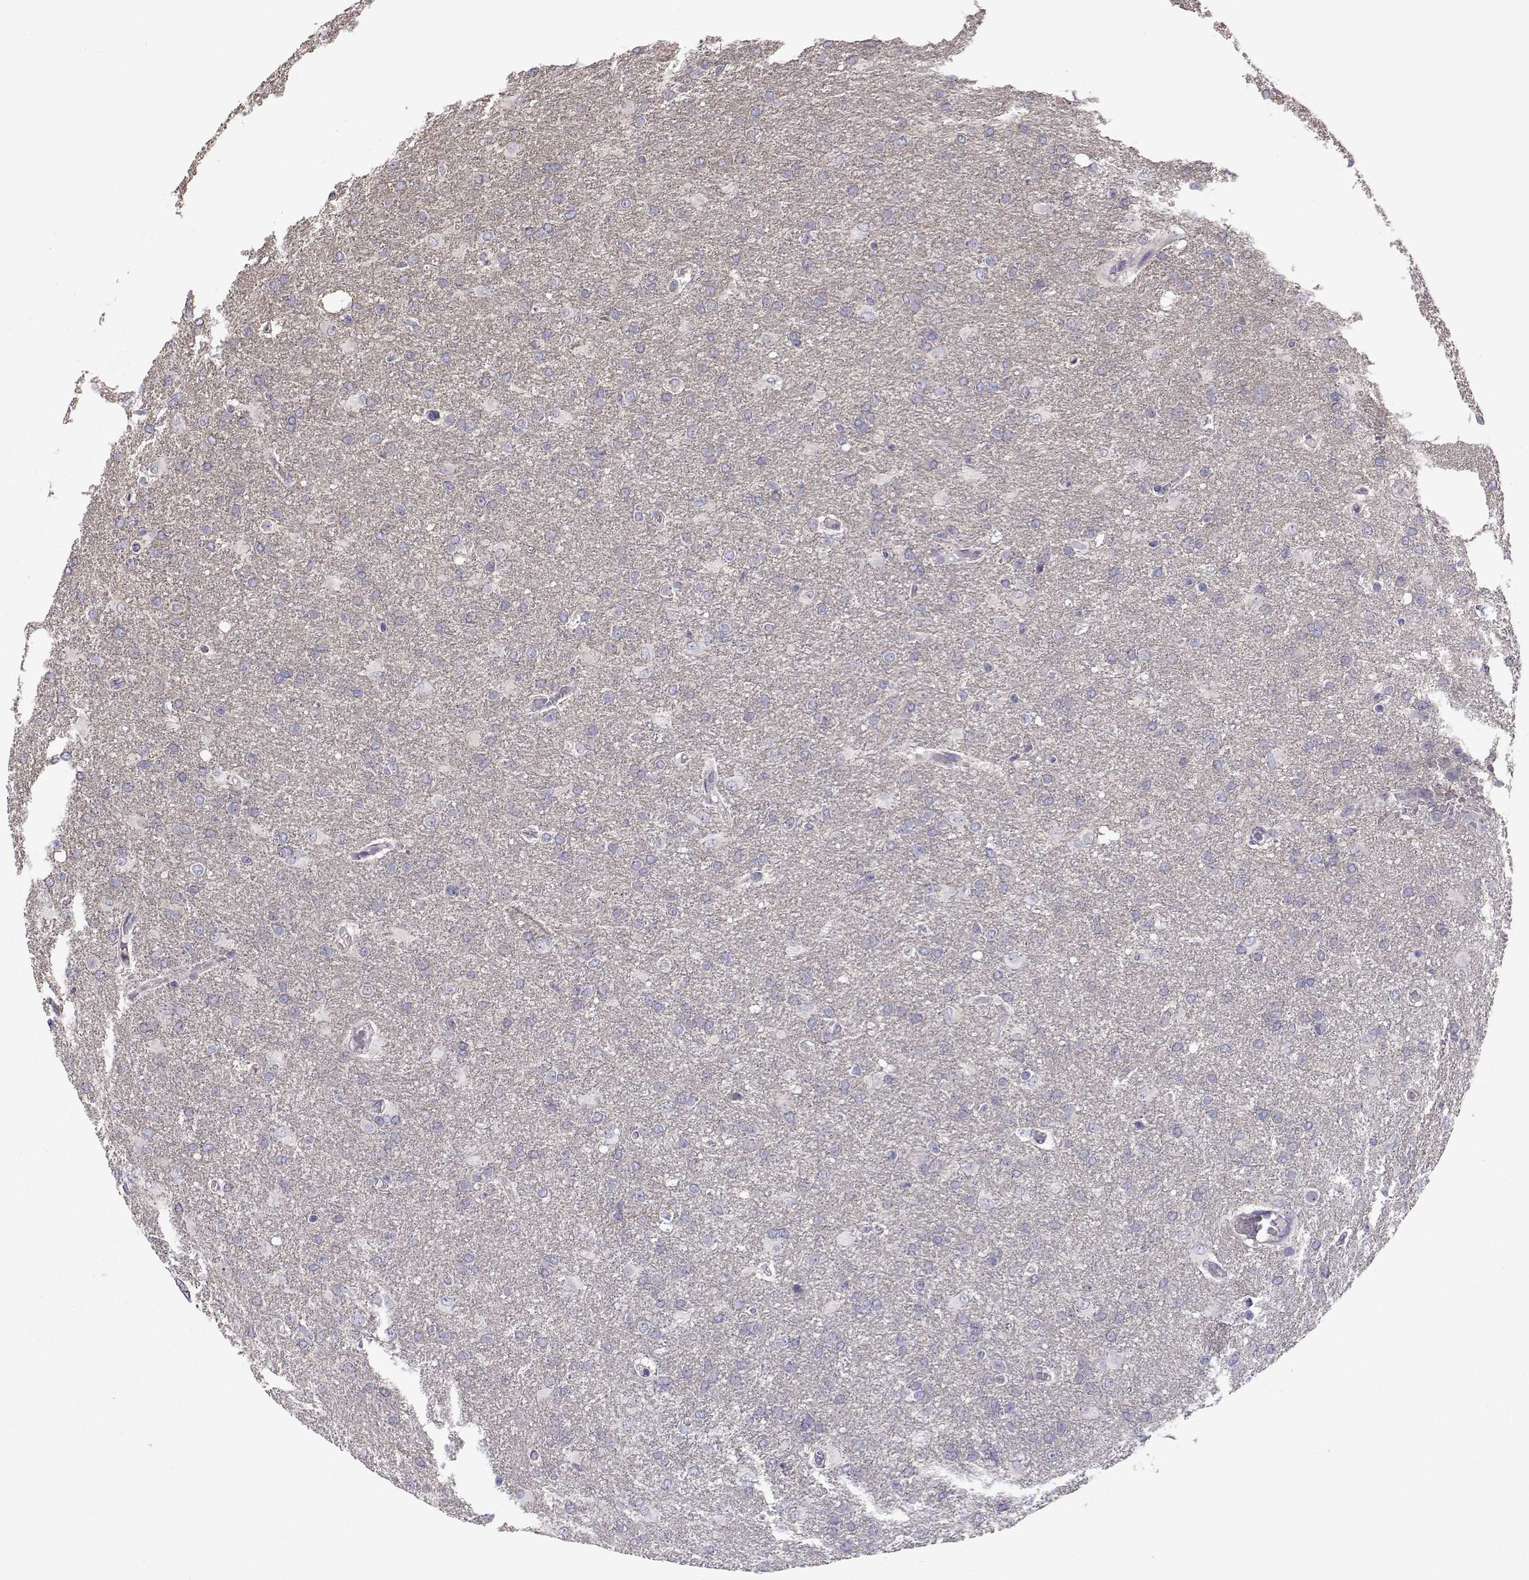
{"staining": {"intensity": "negative", "quantity": "none", "location": "none"}, "tissue": "glioma", "cell_type": "Tumor cells", "image_type": "cancer", "snomed": [{"axis": "morphology", "description": "Glioma, malignant, High grade"}, {"axis": "topography", "description": "Brain"}], "caption": "Immunohistochemical staining of glioma displays no significant positivity in tumor cells.", "gene": "NCAM2", "patient": {"sex": "male", "age": 68}}